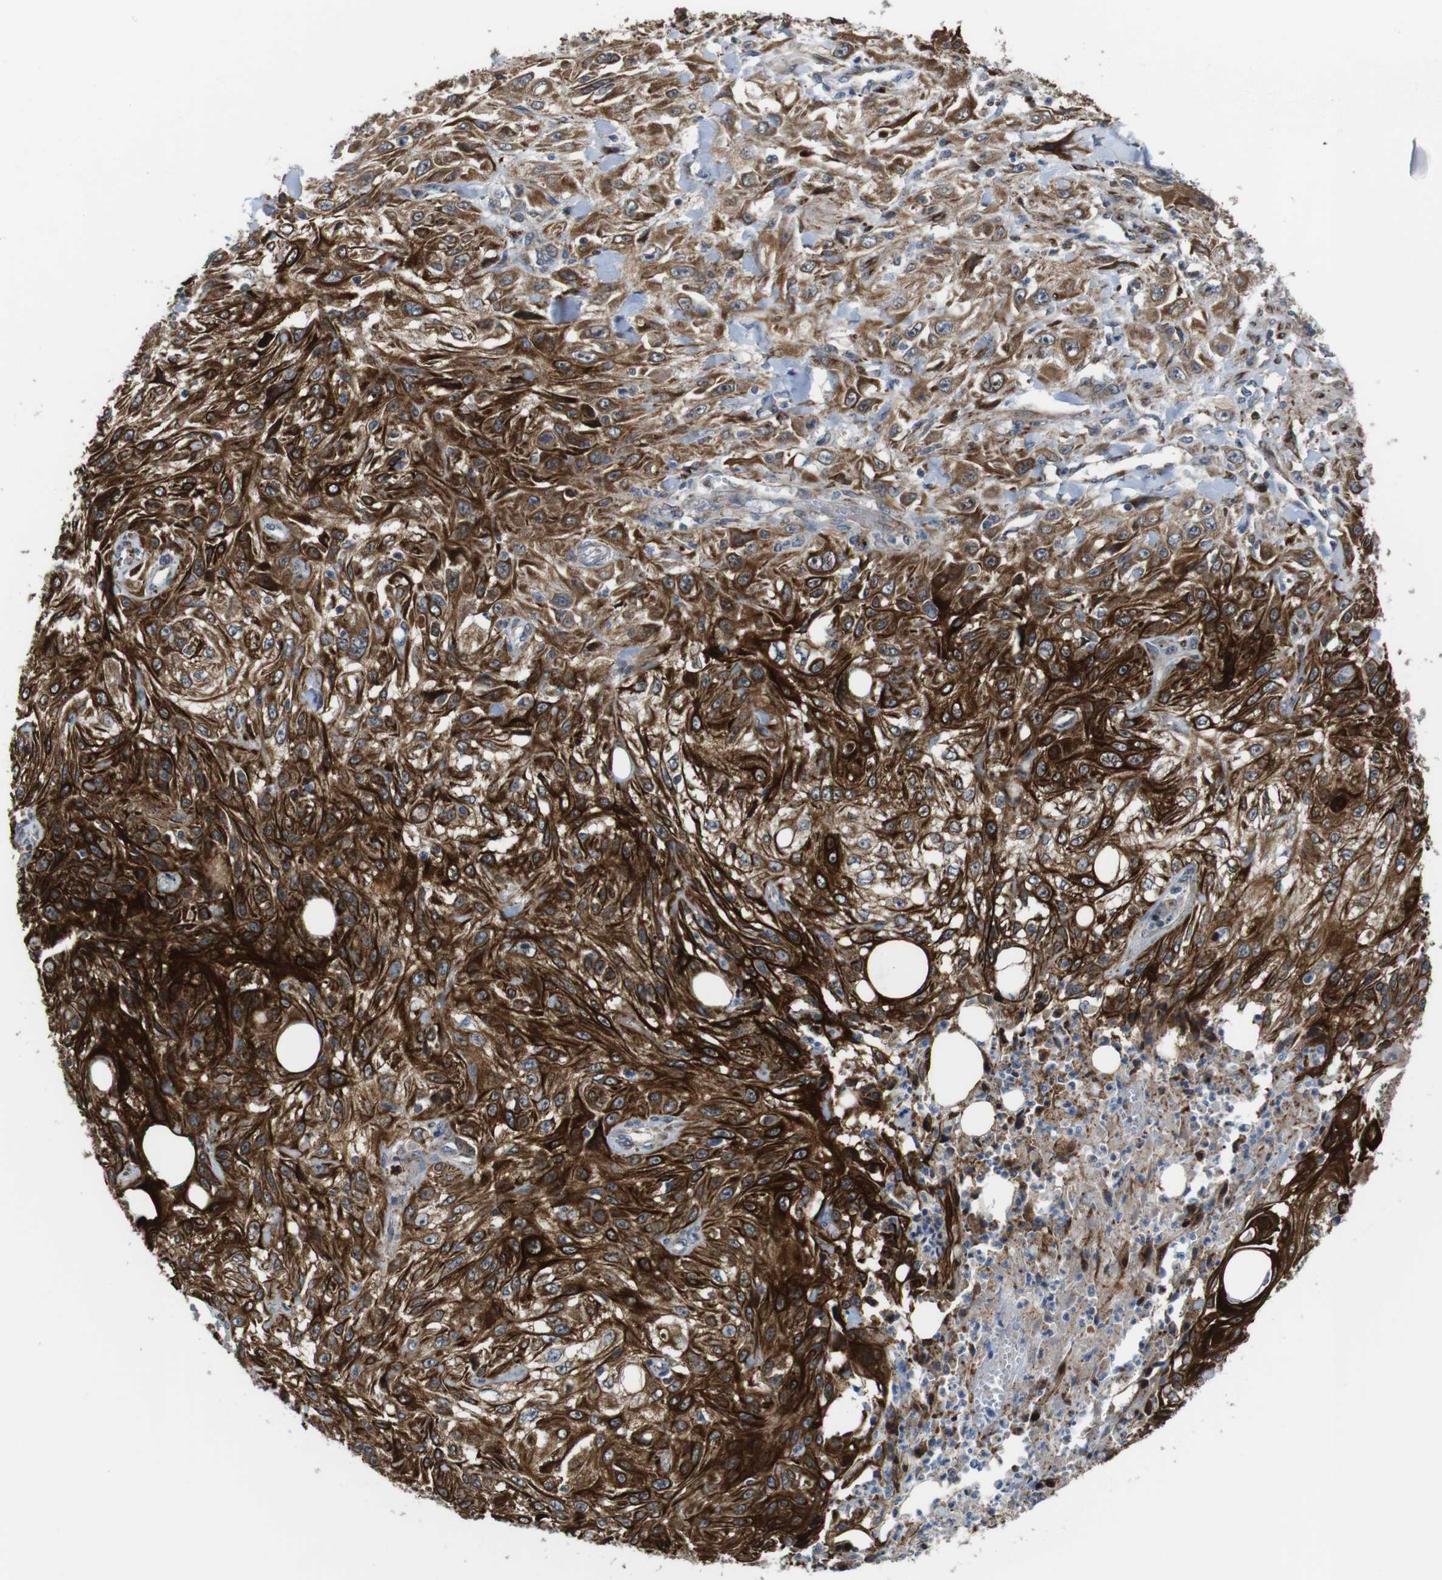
{"staining": {"intensity": "strong", "quantity": ">75%", "location": "cytoplasmic/membranous"}, "tissue": "skin cancer", "cell_type": "Tumor cells", "image_type": "cancer", "snomed": [{"axis": "morphology", "description": "Squamous cell carcinoma, NOS"}, {"axis": "topography", "description": "Skin"}], "caption": "Squamous cell carcinoma (skin) stained with a protein marker demonstrates strong staining in tumor cells.", "gene": "PCOLCE2", "patient": {"sex": "male", "age": 75}}